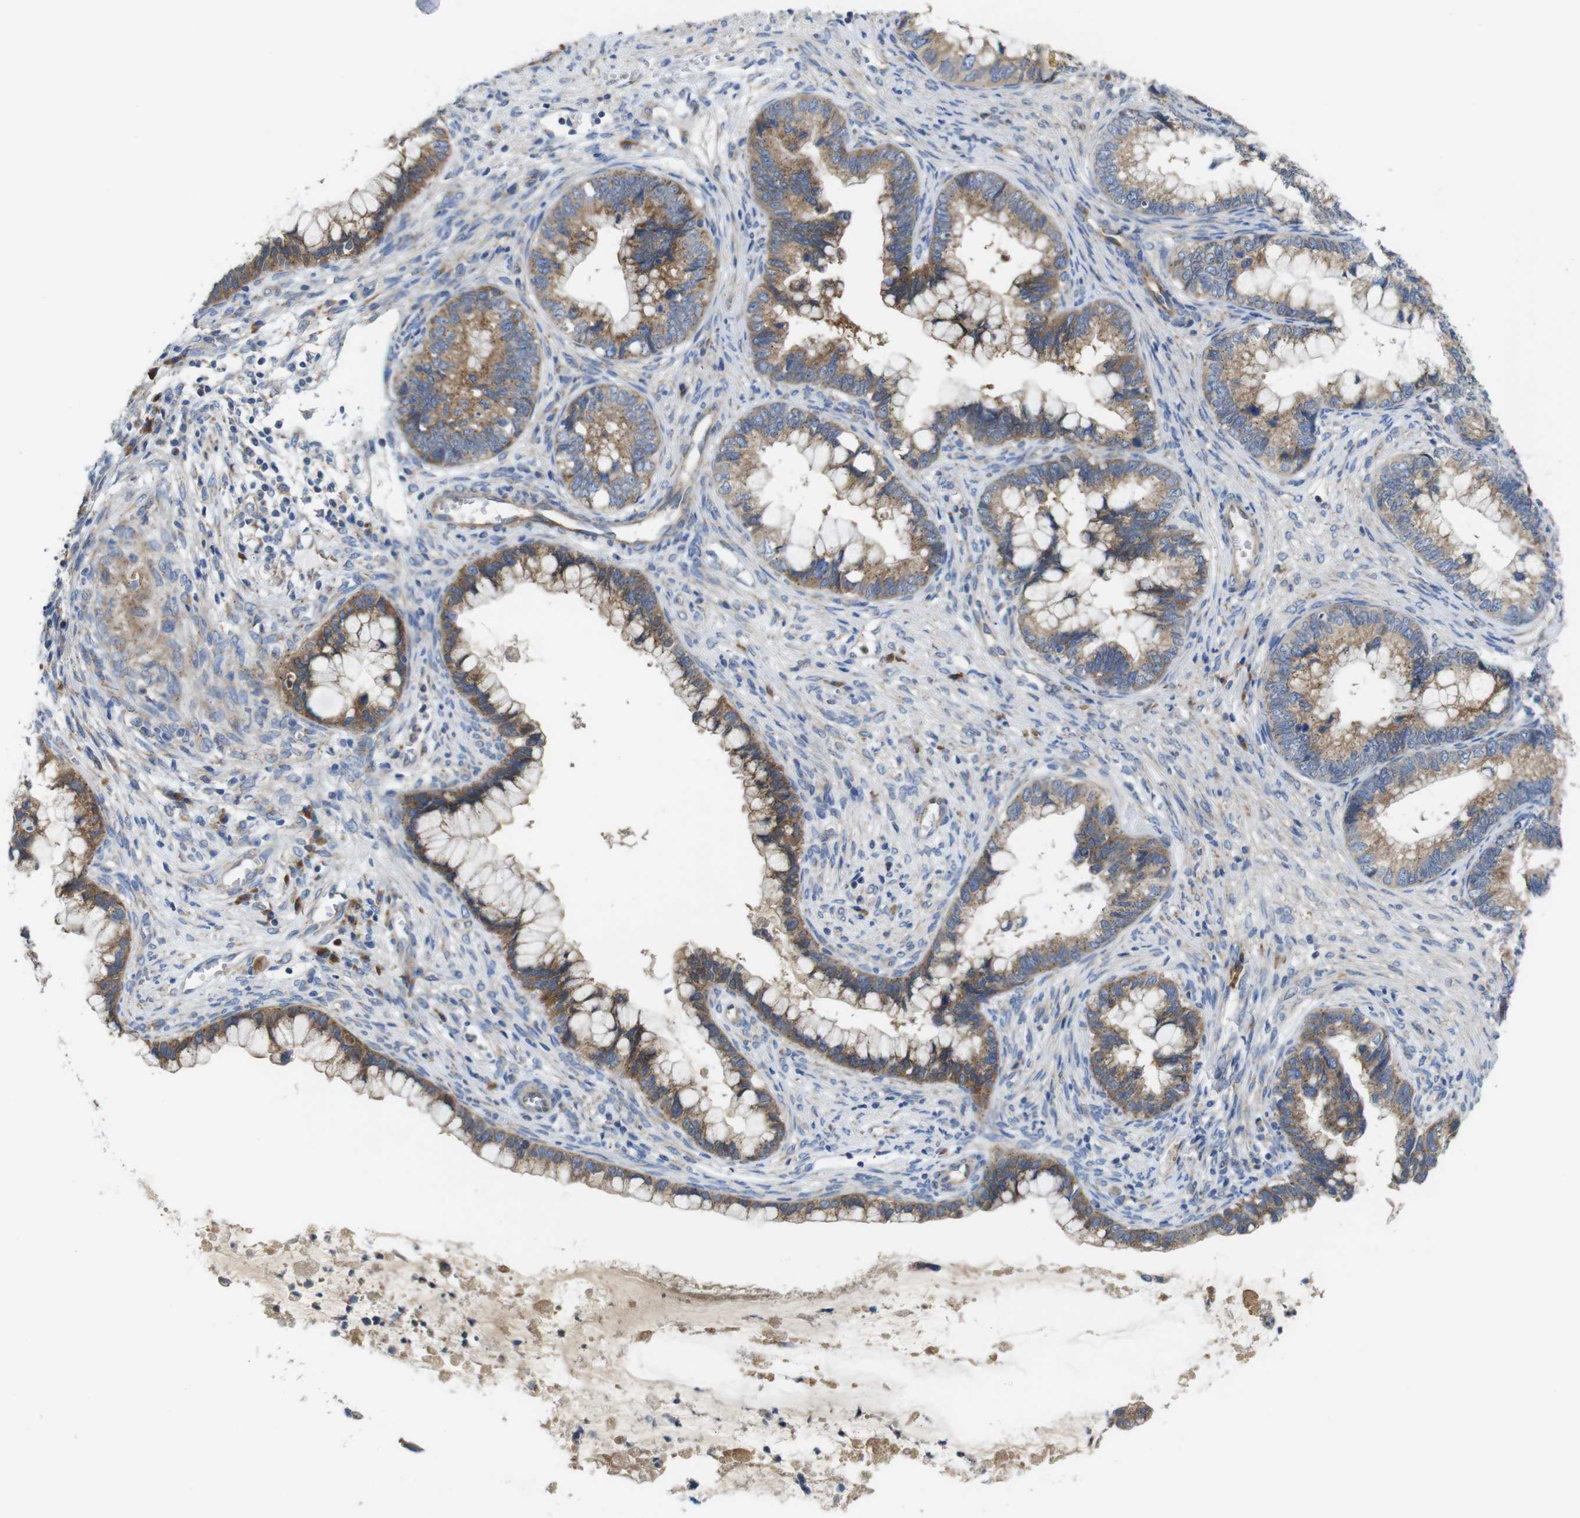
{"staining": {"intensity": "moderate", "quantity": ">75%", "location": "cytoplasmic/membranous"}, "tissue": "cervical cancer", "cell_type": "Tumor cells", "image_type": "cancer", "snomed": [{"axis": "morphology", "description": "Adenocarcinoma, NOS"}, {"axis": "topography", "description": "Cervix"}], "caption": "Tumor cells show moderate cytoplasmic/membranous expression in approximately >75% of cells in adenocarcinoma (cervical).", "gene": "DDRGK1", "patient": {"sex": "female", "age": 44}}